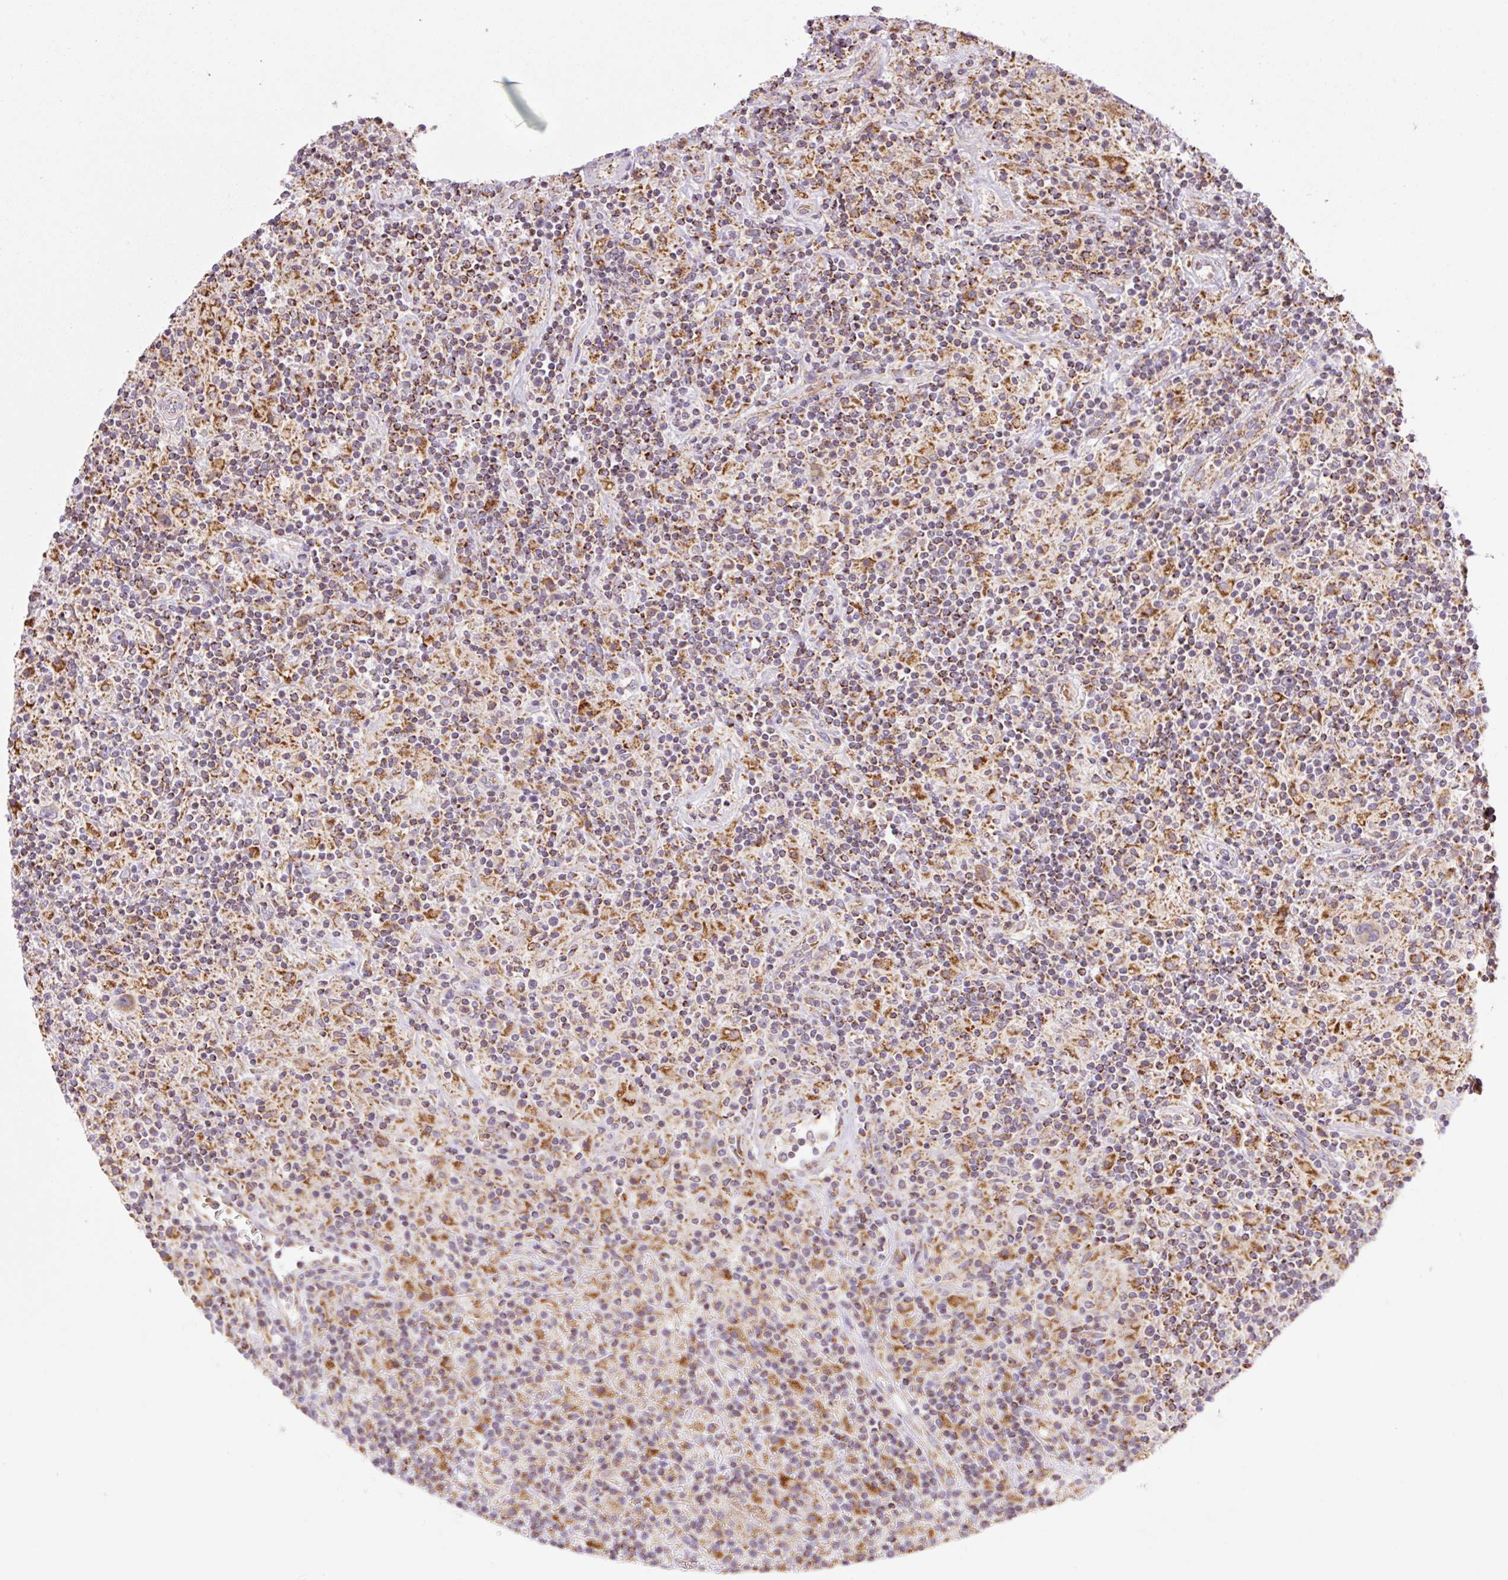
{"staining": {"intensity": "strong", "quantity": ">75%", "location": "cytoplasmic/membranous"}, "tissue": "lymphoma", "cell_type": "Tumor cells", "image_type": "cancer", "snomed": [{"axis": "morphology", "description": "Hodgkin's disease, NOS"}, {"axis": "topography", "description": "Lymph node"}], "caption": "Immunohistochemical staining of human lymphoma exhibits high levels of strong cytoplasmic/membranous staining in about >75% of tumor cells.", "gene": "GOSR2", "patient": {"sex": "male", "age": 70}}